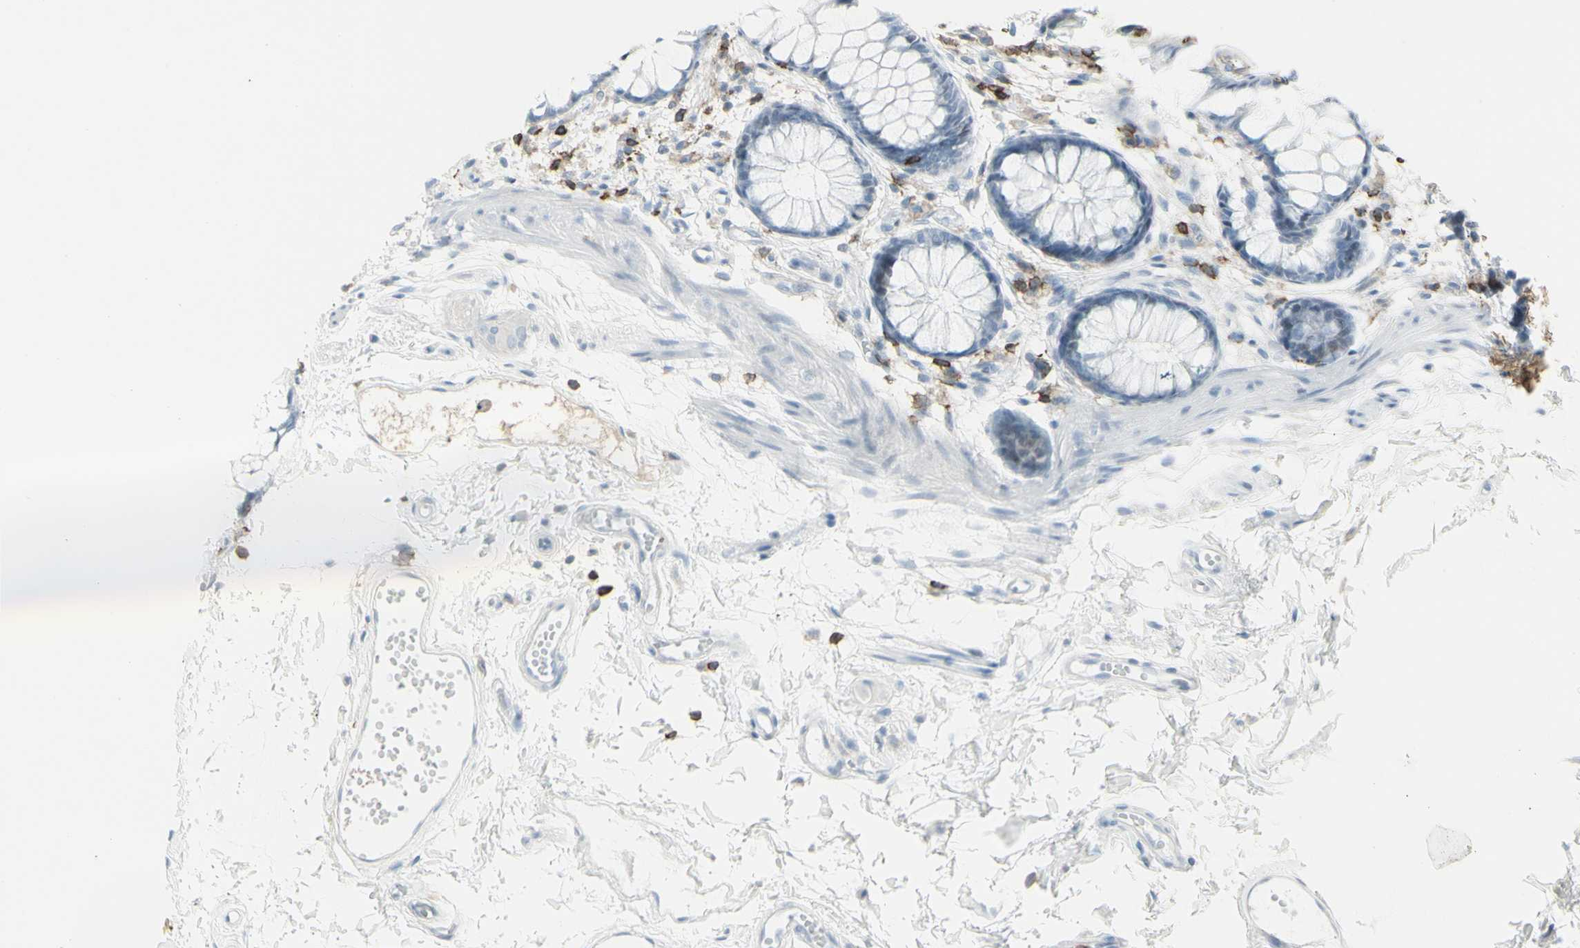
{"staining": {"intensity": "negative", "quantity": "none", "location": "none"}, "tissue": "rectum", "cell_type": "Glandular cells", "image_type": "normal", "snomed": [{"axis": "morphology", "description": "Normal tissue, NOS"}, {"axis": "topography", "description": "Rectum"}], "caption": "A micrograph of rectum stained for a protein demonstrates no brown staining in glandular cells.", "gene": "NRG1", "patient": {"sex": "female", "age": 66}}